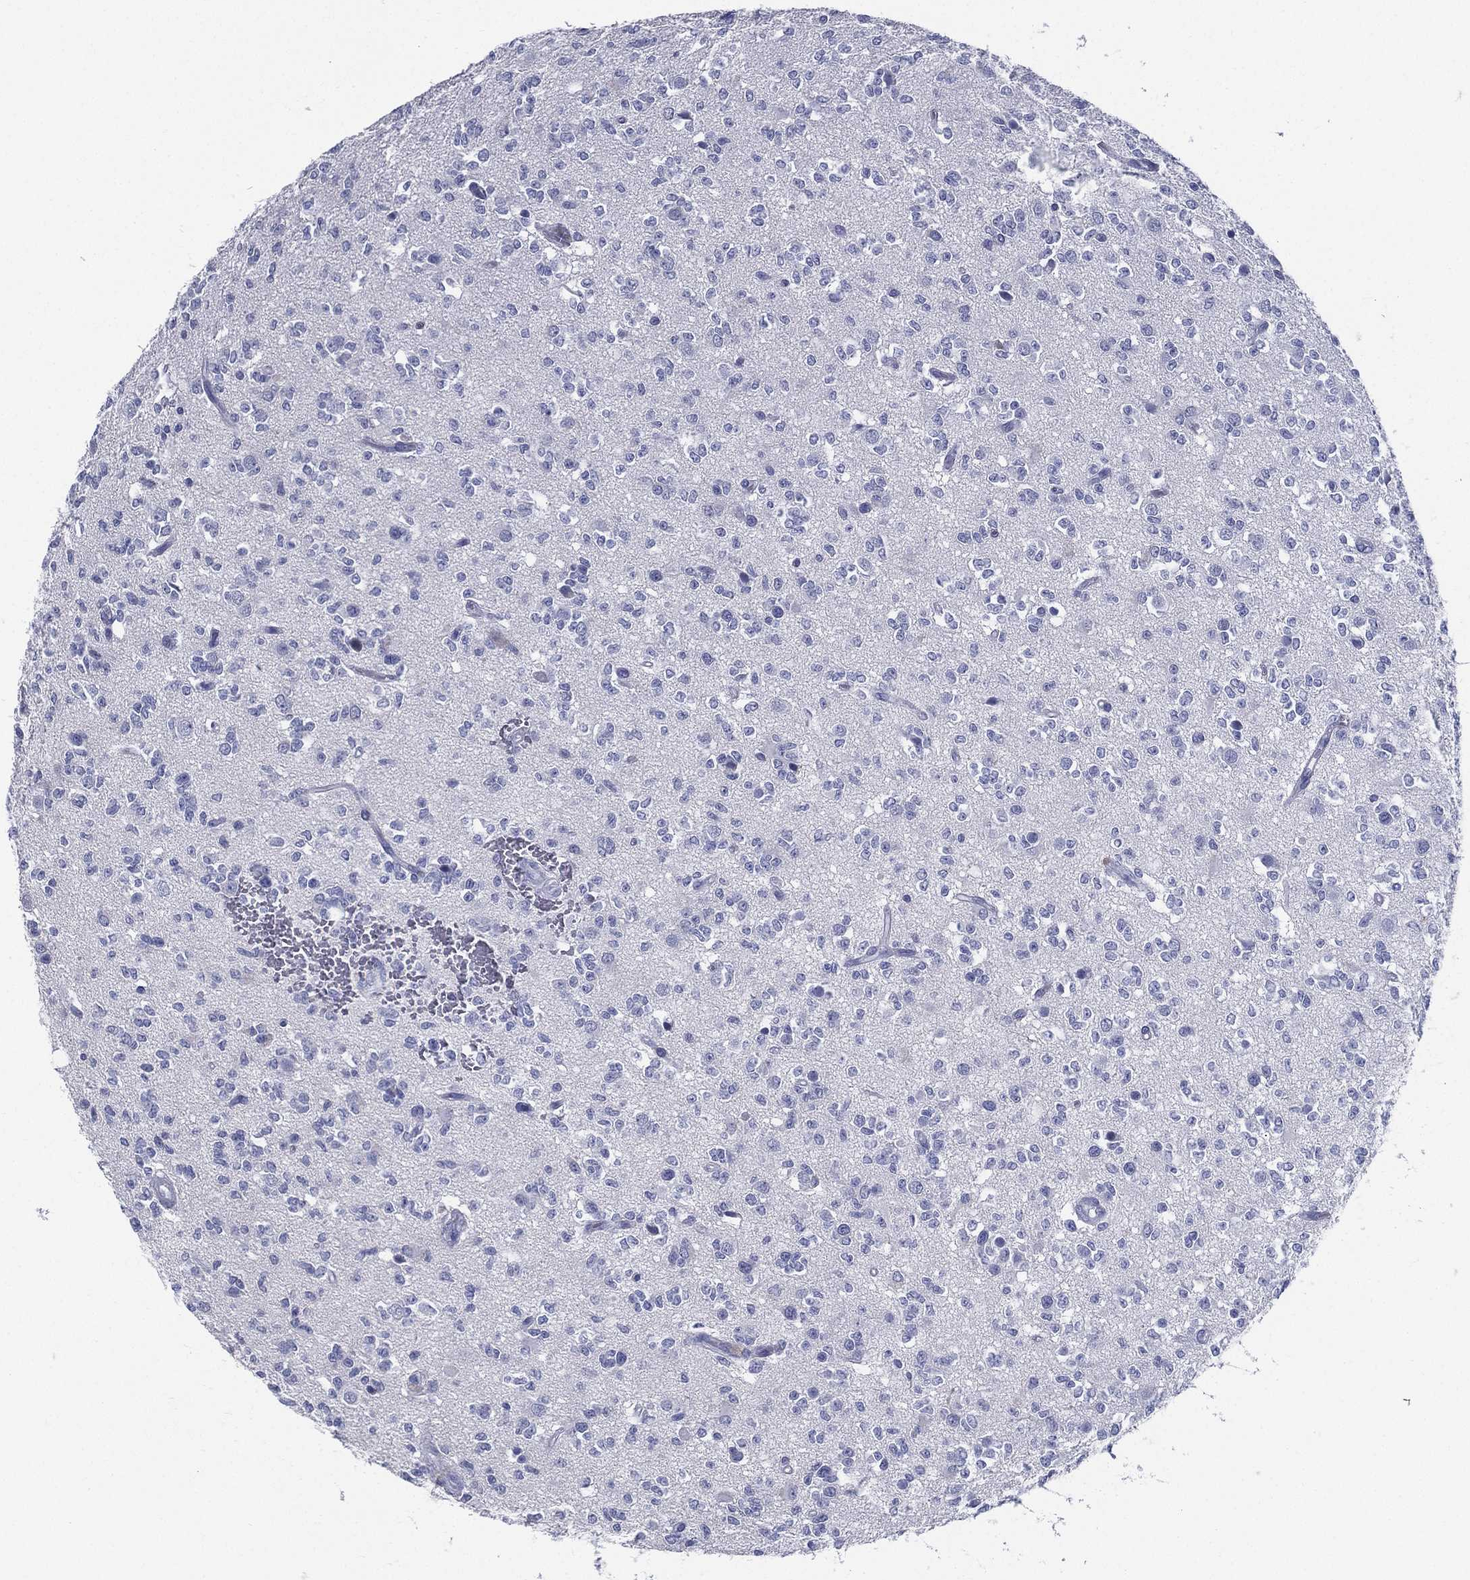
{"staining": {"intensity": "negative", "quantity": "none", "location": "none"}, "tissue": "glioma", "cell_type": "Tumor cells", "image_type": "cancer", "snomed": [{"axis": "morphology", "description": "Glioma, malignant, Low grade"}, {"axis": "topography", "description": "Brain"}], "caption": "DAB (3,3'-diaminobenzidine) immunohistochemical staining of human malignant glioma (low-grade) exhibits no significant positivity in tumor cells.", "gene": "RSPH4A", "patient": {"sex": "female", "age": 45}}